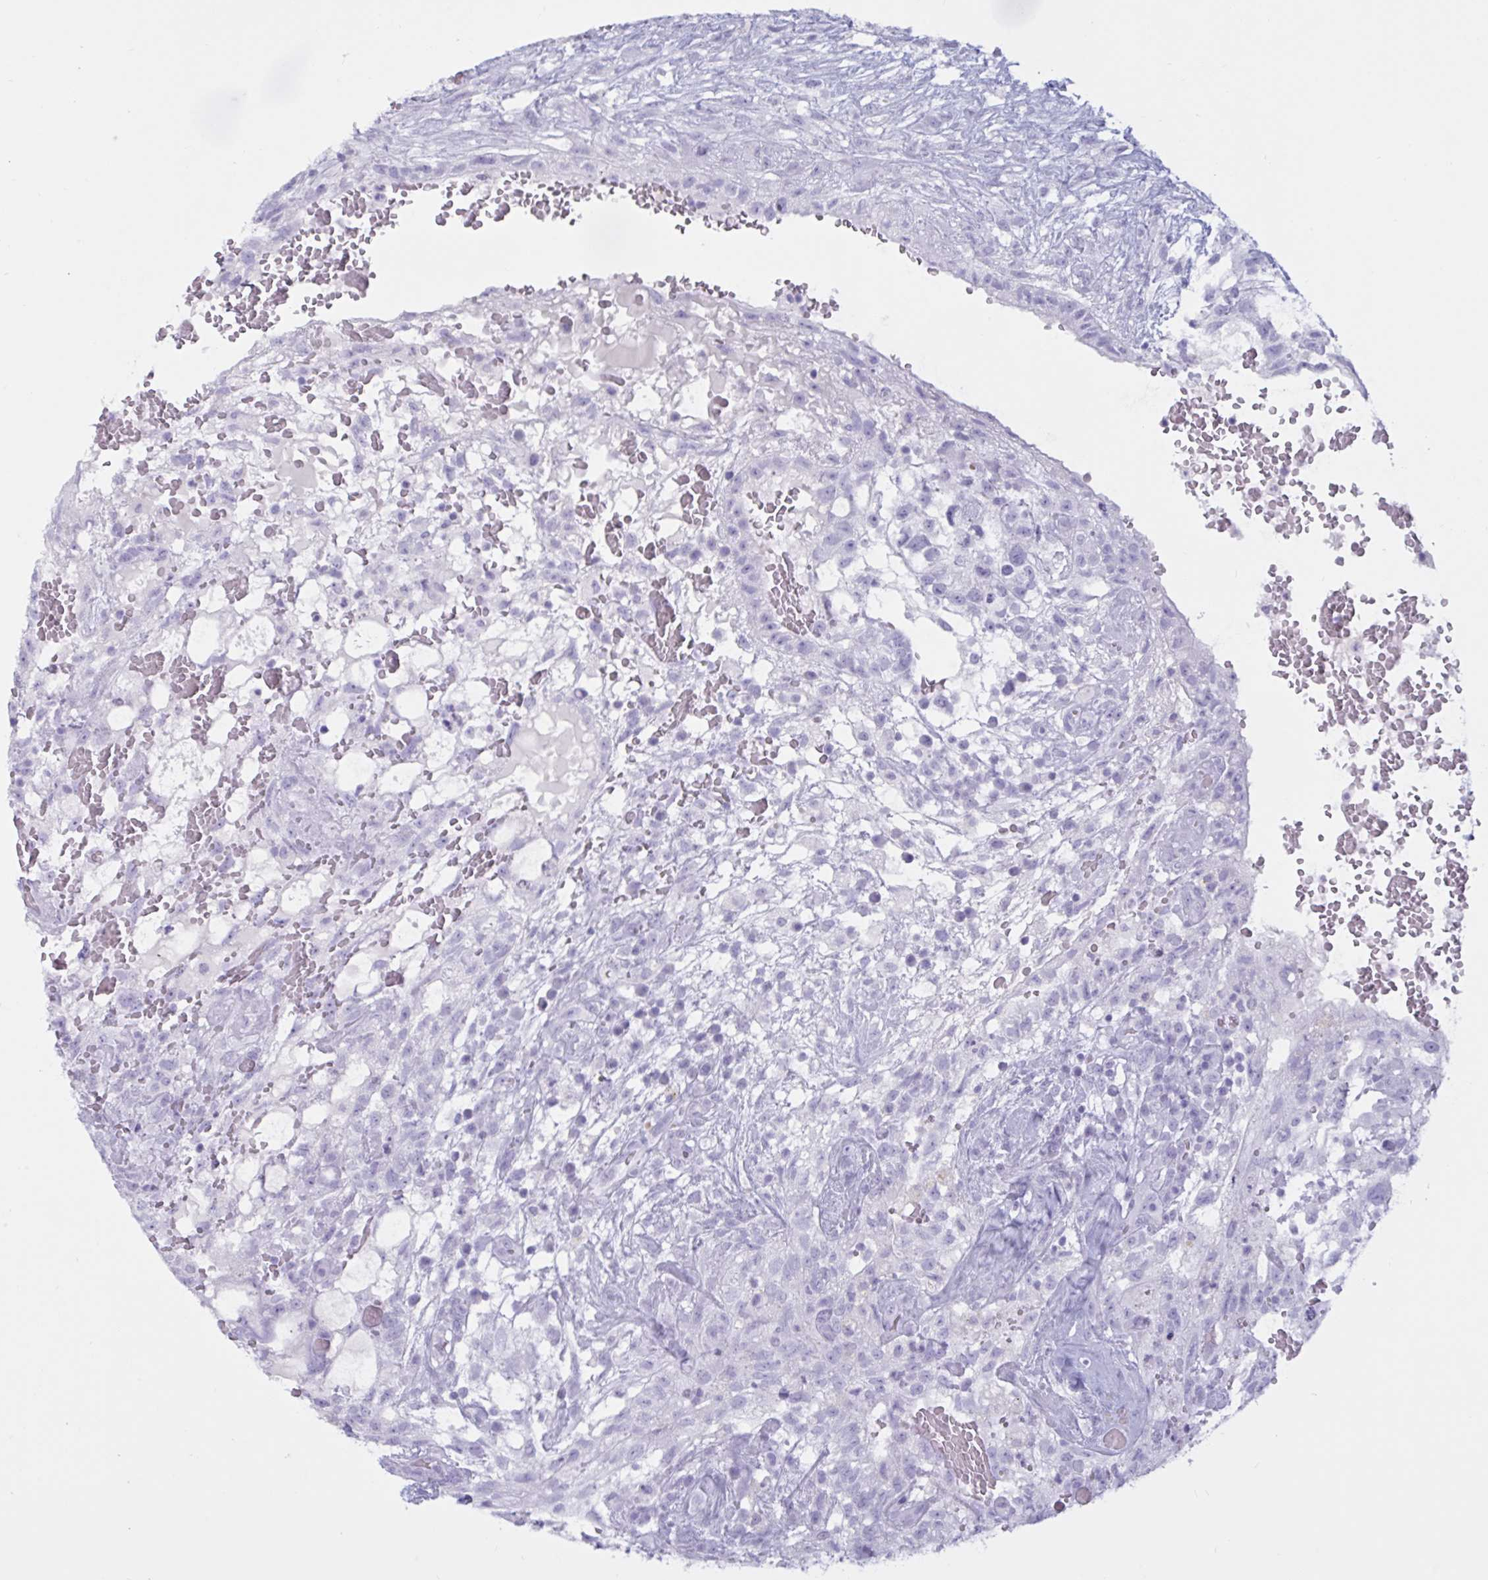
{"staining": {"intensity": "negative", "quantity": "none", "location": "none"}, "tissue": "testis cancer", "cell_type": "Tumor cells", "image_type": "cancer", "snomed": [{"axis": "morphology", "description": "Normal tissue, NOS"}, {"axis": "morphology", "description": "Carcinoma, Embryonal, NOS"}, {"axis": "topography", "description": "Testis"}], "caption": "Immunohistochemistry (IHC) of human testis cancer demonstrates no expression in tumor cells.", "gene": "BBS10", "patient": {"sex": "male", "age": 32}}